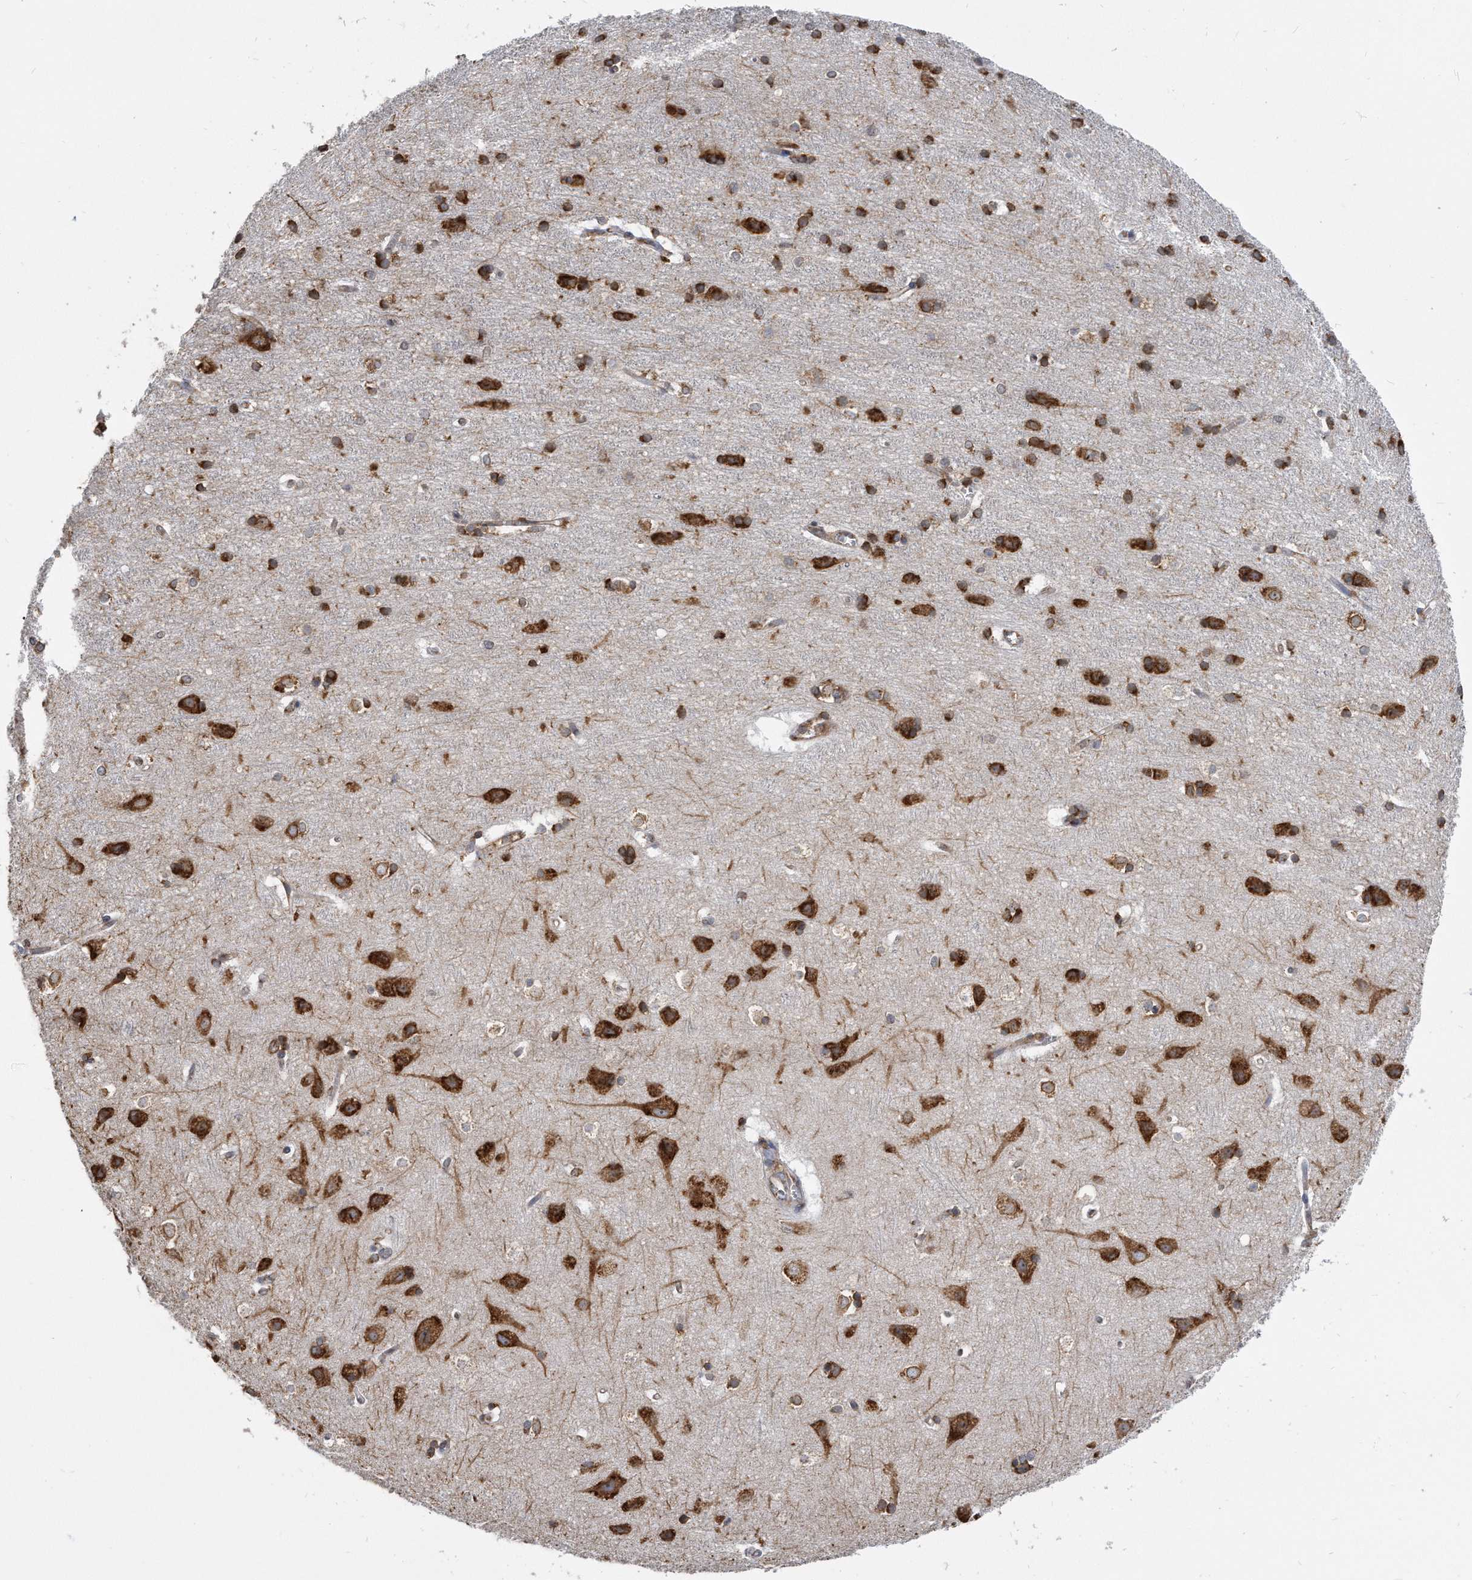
{"staining": {"intensity": "negative", "quantity": "none", "location": "none"}, "tissue": "cerebral cortex", "cell_type": "Endothelial cells", "image_type": "normal", "snomed": [{"axis": "morphology", "description": "Normal tissue, NOS"}, {"axis": "topography", "description": "Cerebral cortex"}], "caption": "This is an immunohistochemistry photomicrograph of unremarkable human cerebral cortex. There is no positivity in endothelial cells.", "gene": "CCDC47", "patient": {"sex": "male", "age": 54}}